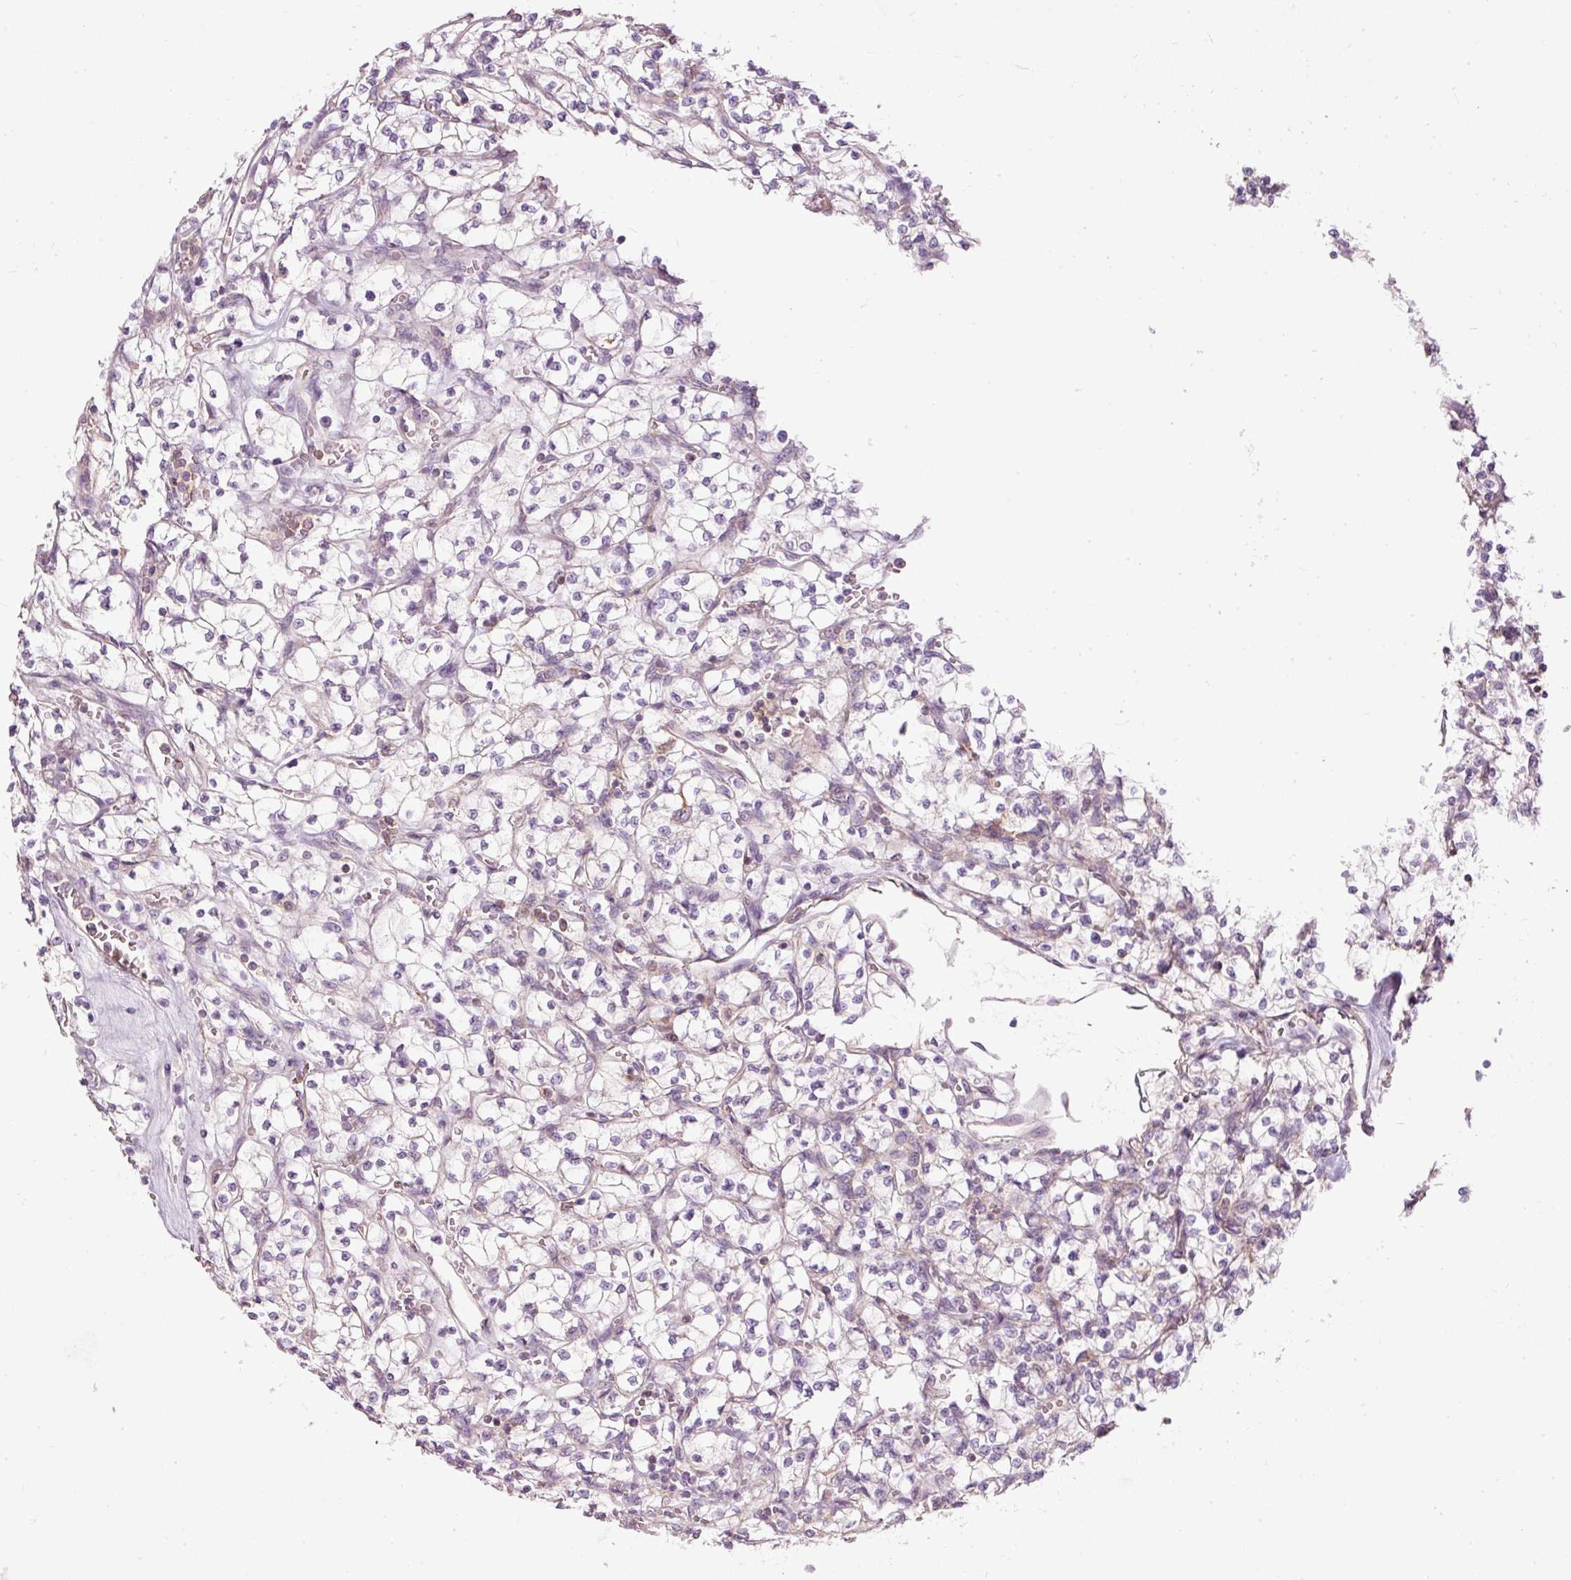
{"staining": {"intensity": "negative", "quantity": "none", "location": "none"}, "tissue": "renal cancer", "cell_type": "Tumor cells", "image_type": "cancer", "snomed": [{"axis": "morphology", "description": "Adenocarcinoma, NOS"}, {"axis": "topography", "description": "Kidney"}], "caption": "This histopathology image is of renal cancer (adenocarcinoma) stained with immunohistochemistry to label a protein in brown with the nuclei are counter-stained blue. There is no positivity in tumor cells.", "gene": "SIPA1", "patient": {"sex": "female", "age": 64}}